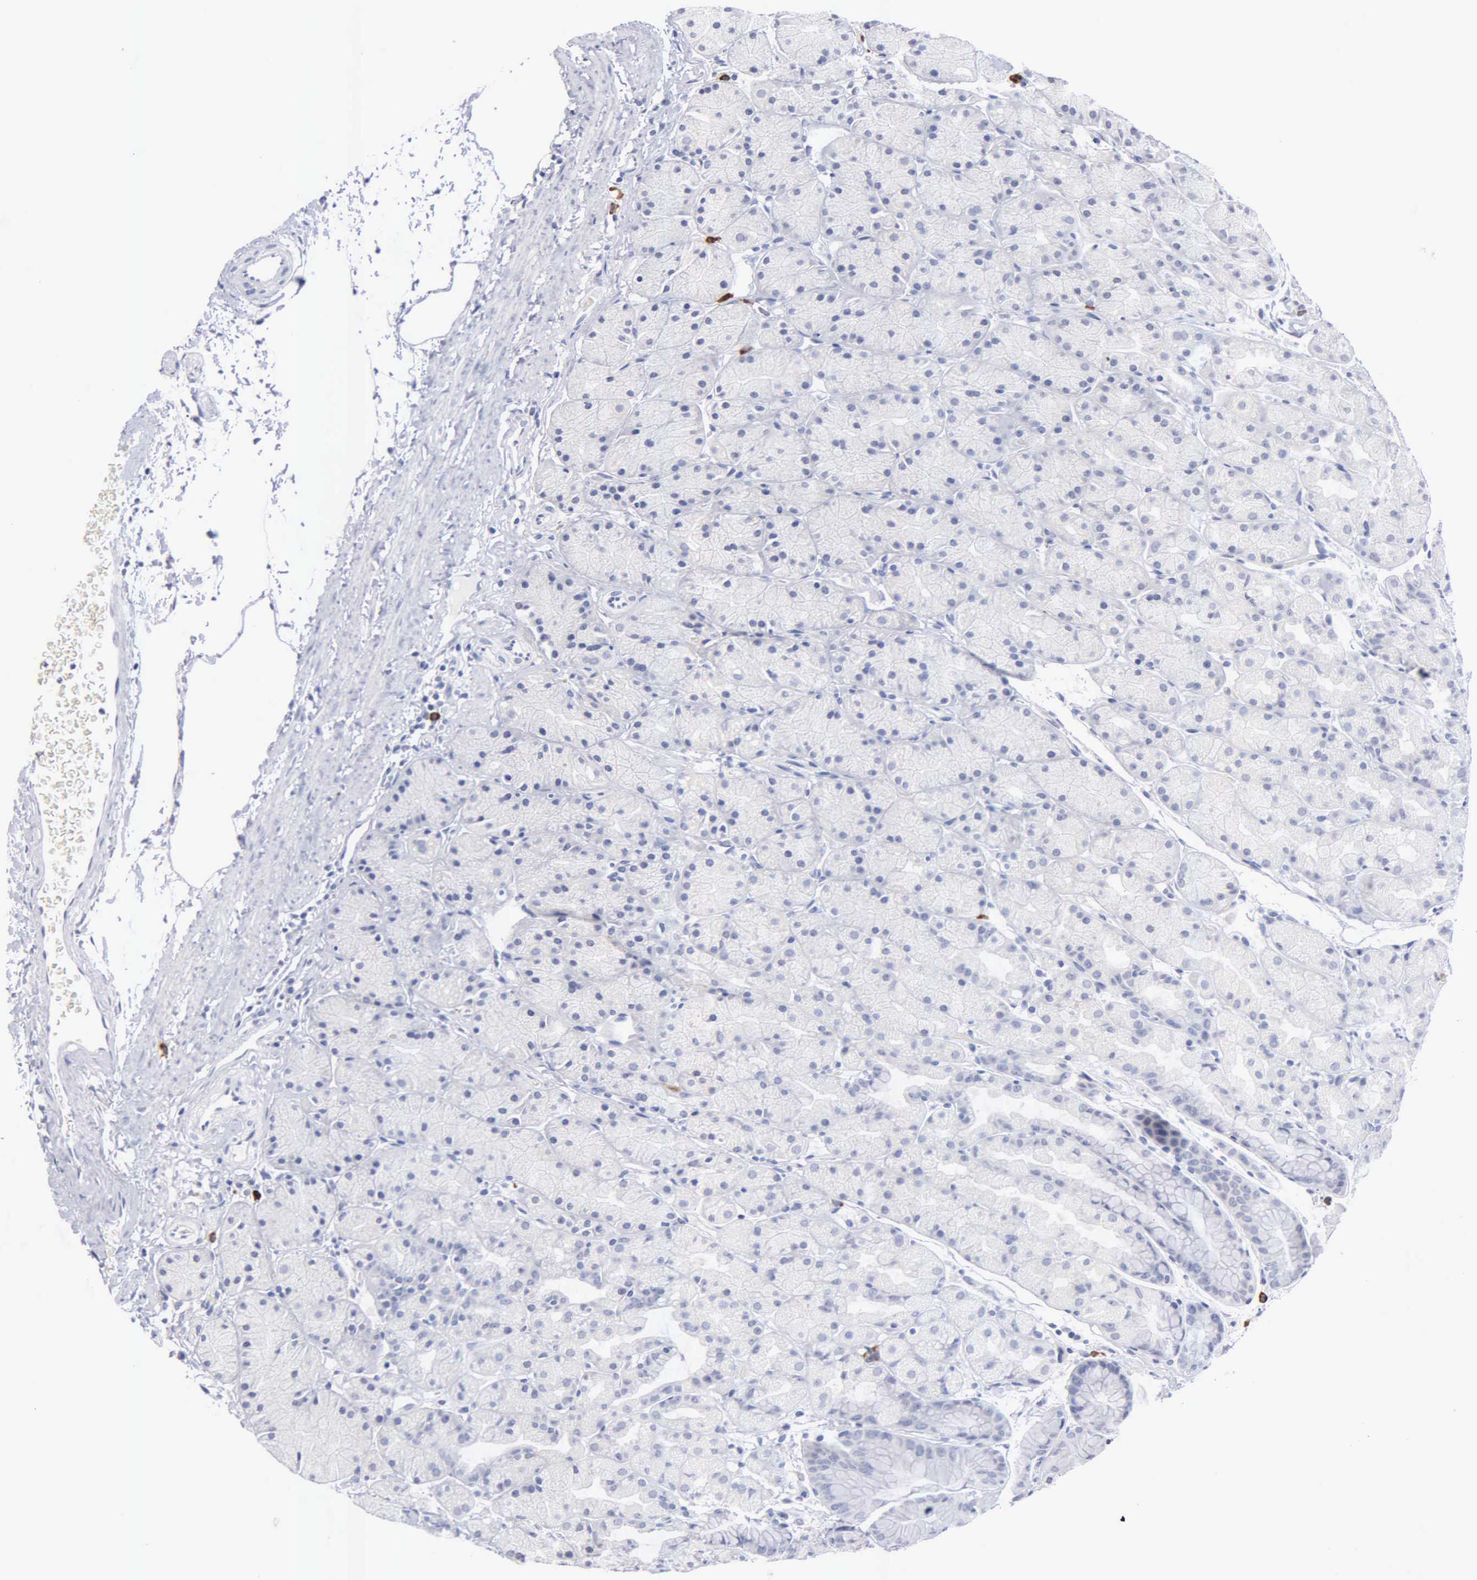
{"staining": {"intensity": "negative", "quantity": "none", "location": "none"}, "tissue": "stomach", "cell_type": "Glandular cells", "image_type": "normal", "snomed": [{"axis": "morphology", "description": "Adenocarcinoma, NOS"}, {"axis": "topography", "description": "Stomach, upper"}], "caption": "Human stomach stained for a protein using immunohistochemistry shows no expression in glandular cells.", "gene": "ASPHD2", "patient": {"sex": "male", "age": 47}}